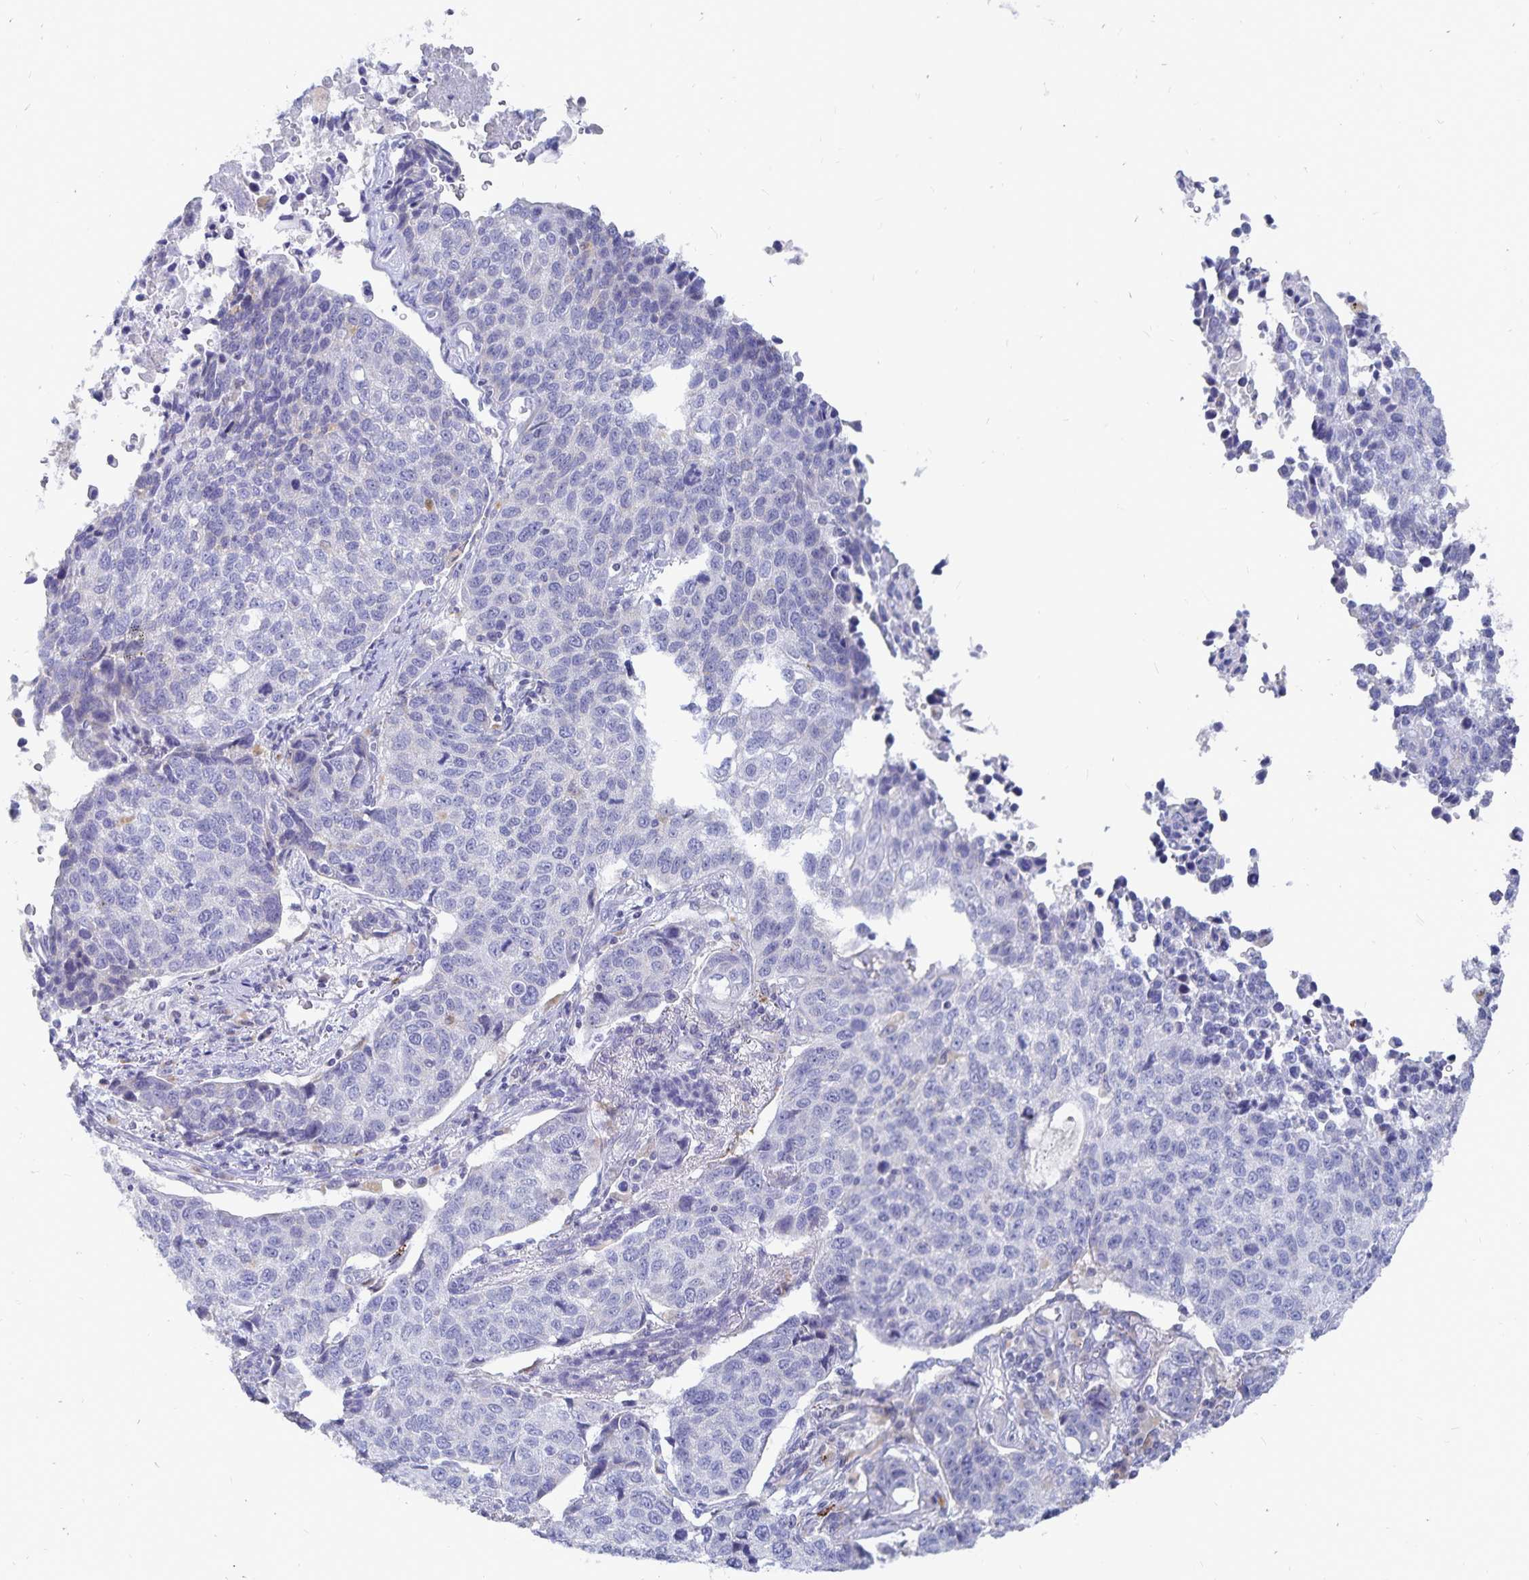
{"staining": {"intensity": "negative", "quantity": "none", "location": "none"}, "tissue": "lung cancer", "cell_type": "Tumor cells", "image_type": "cancer", "snomed": [{"axis": "morphology", "description": "Squamous cell carcinoma, NOS"}, {"axis": "topography", "description": "Lymph node"}, {"axis": "topography", "description": "Lung"}], "caption": "The micrograph demonstrates no staining of tumor cells in squamous cell carcinoma (lung).", "gene": "PKHD1", "patient": {"sex": "male", "age": 61}}